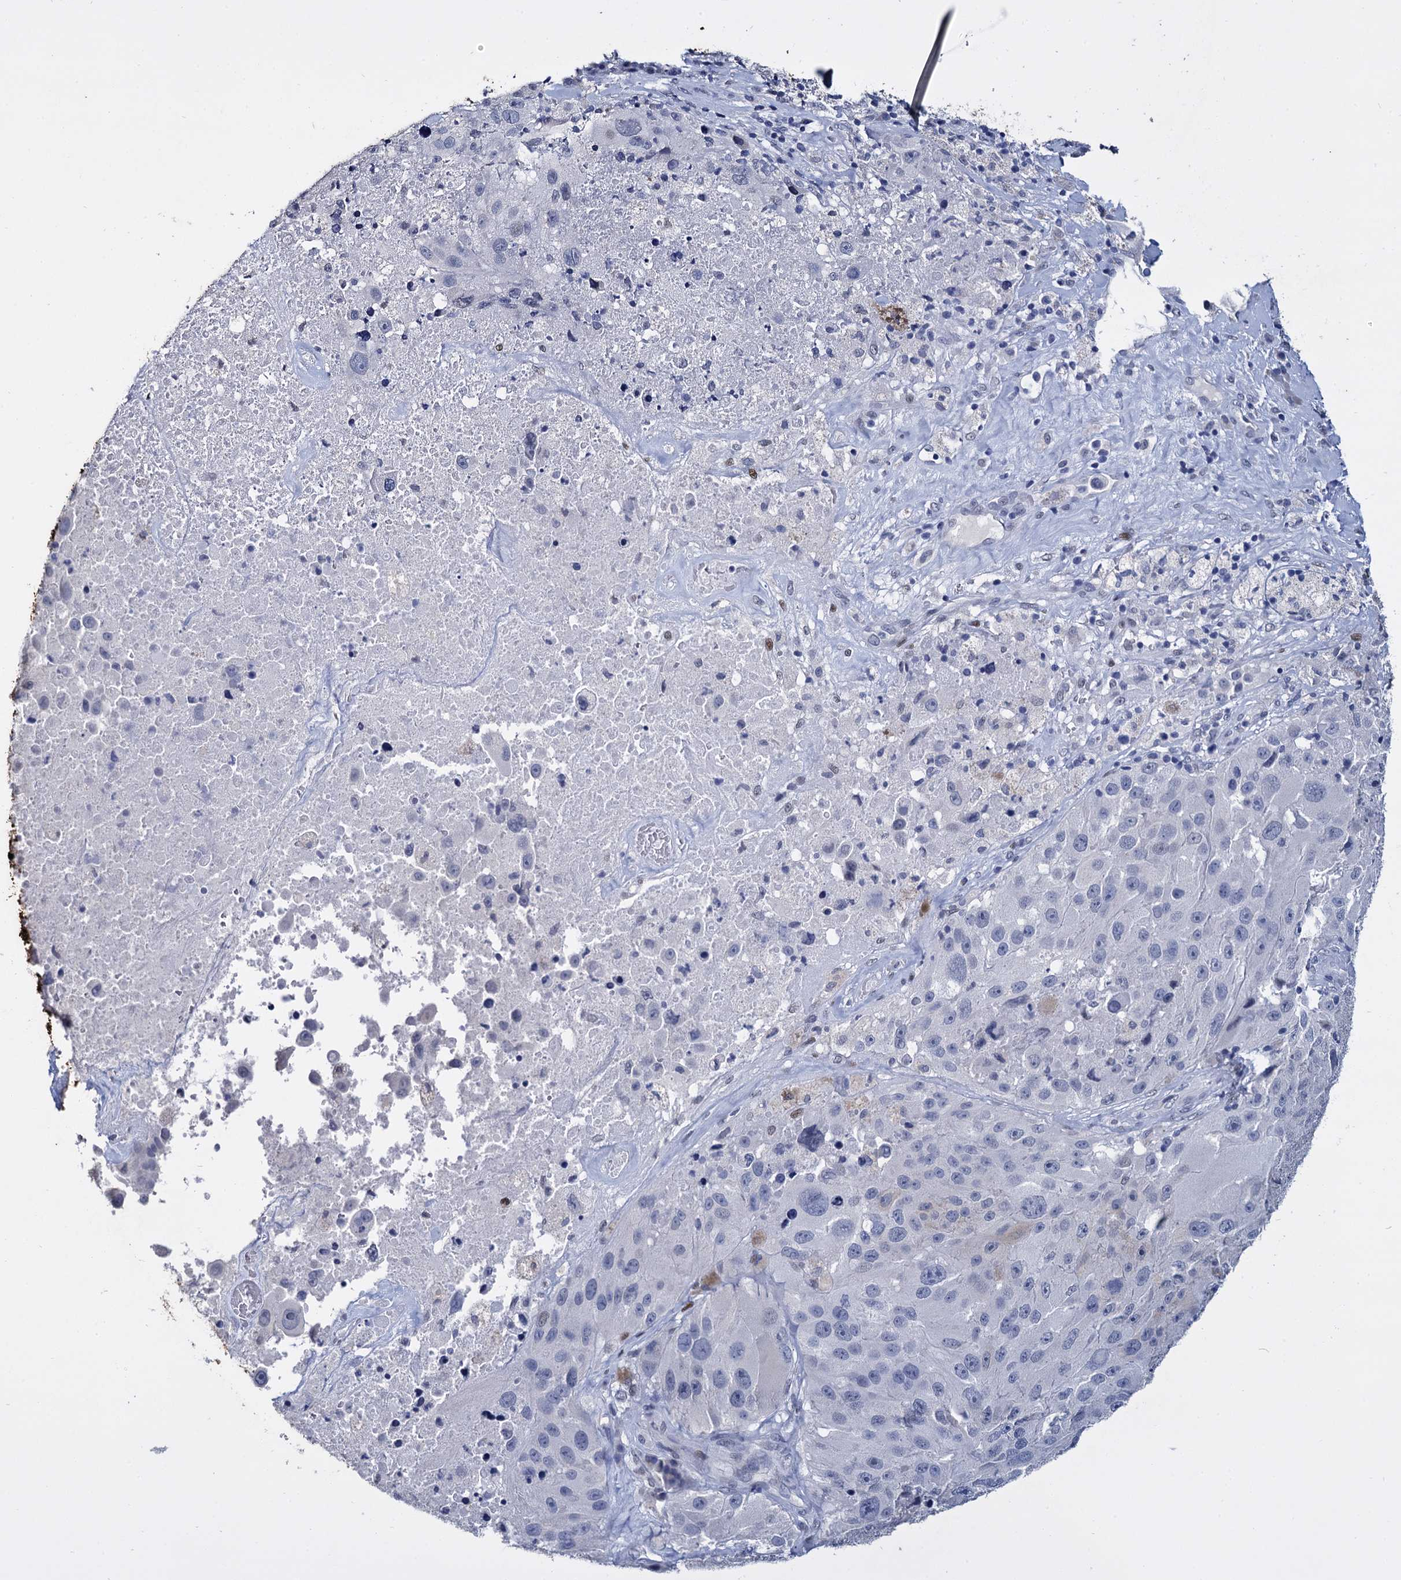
{"staining": {"intensity": "negative", "quantity": "none", "location": "none"}, "tissue": "melanoma", "cell_type": "Tumor cells", "image_type": "cancer", "snomed": [{"axis": "morphology", "description": "Malignant melanoma, Metastatic site"}, {"axis": "topography", "description": "Lymph node"}], "caption": "Micrograph shows no significant protein staining in tumor cells of malignant melanoma (metastatic site).", "gene": "MAGEA4", "patient": {"sex": "male", "age": 62}}